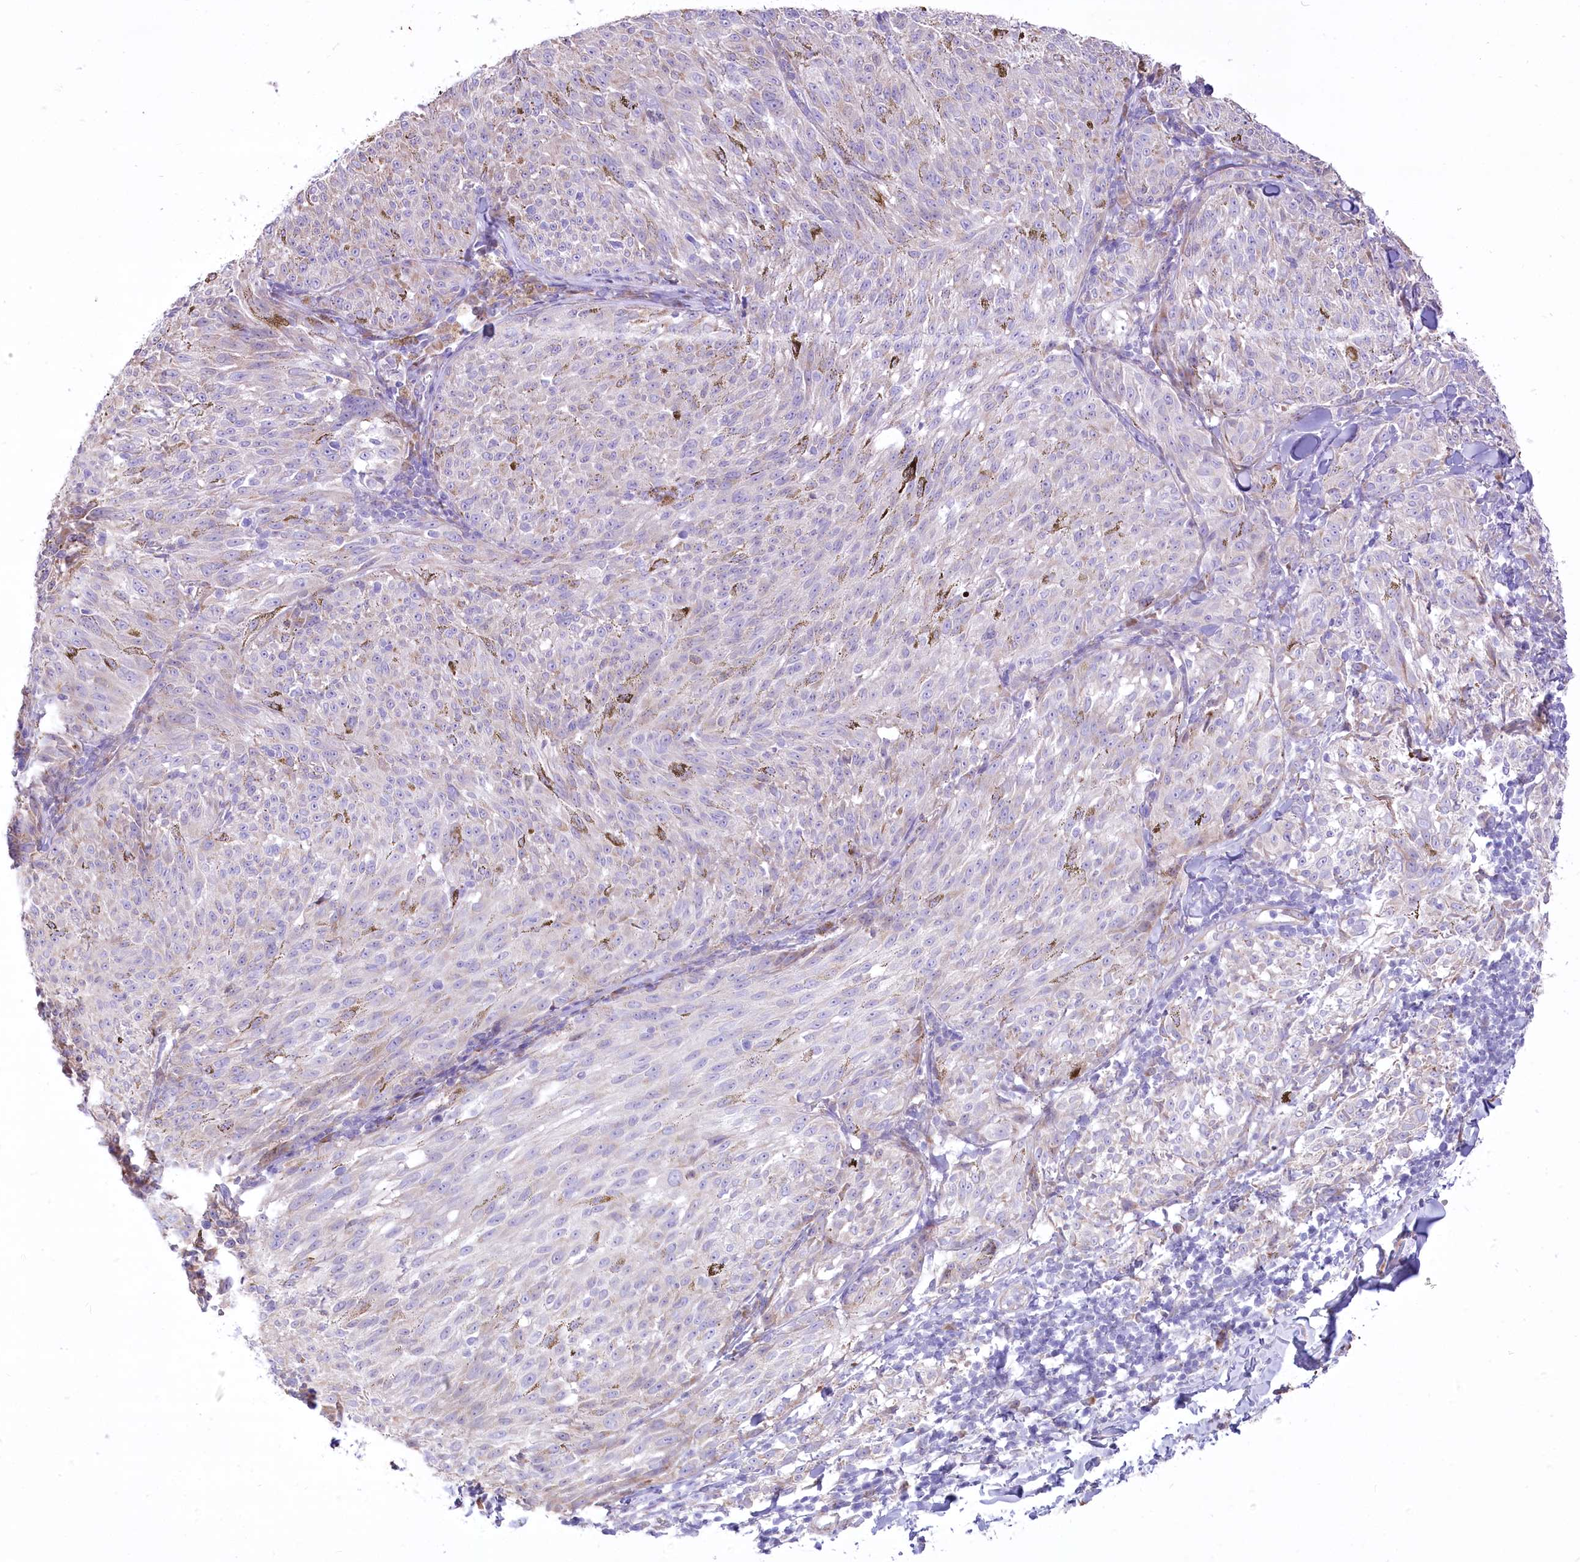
{"staining": {"intensity": "negative", "quantity": "none", "location": "none"}, "tissue": "melanoma", "cell_type": "Tumor cells", "image_type": "cancer", "snomed": [{"axis": "morphology", "description": "Malignant melanoma, NOS"}, {"axis": "topography", "description": "Skin"}], "caption": "Immunohistochemistry (IHC) micrograph of human malignant melanoma stained for a protein (brown), which shows no positivity in tumor cells.", "gene": "STT3B", "patient": {"sex": "female", "age": 72}}